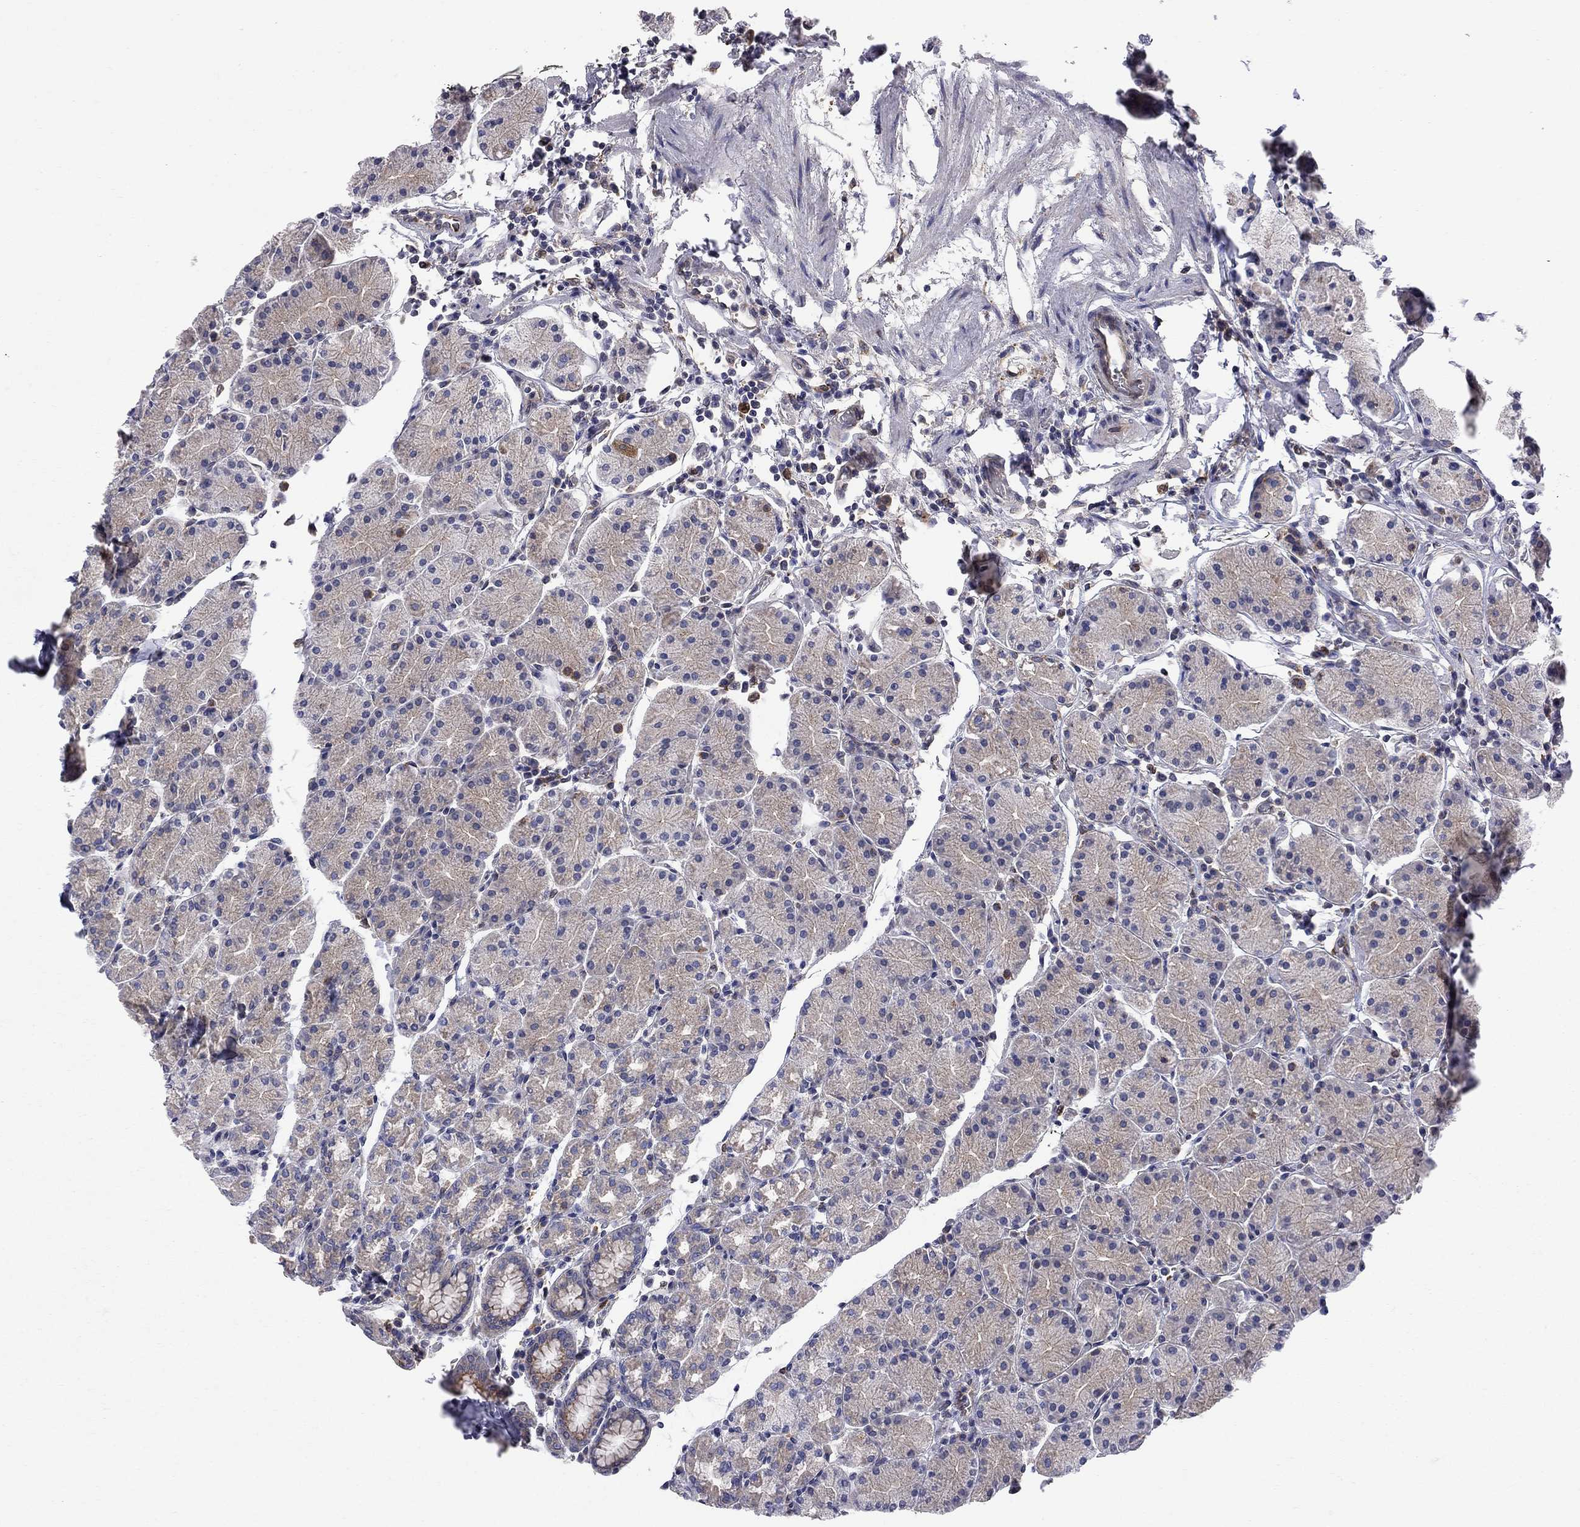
{"staining": {"intensity": "negative", "quantity": "none", "location": "none"}, "tissue": "stomach", "cell_type": "Glandular cells", "image_type": "normal", "snomed": [{"axis": "morphology", "description": "Normal tissue, NOS"}, {"axis": "topography", "description": "Stomach"}], "caption": "The histopathology image exhibits no significant staining in glandular cells of stomach.", "gene": "MTHFR", "patient": {"sex": "male", "age": 54}}